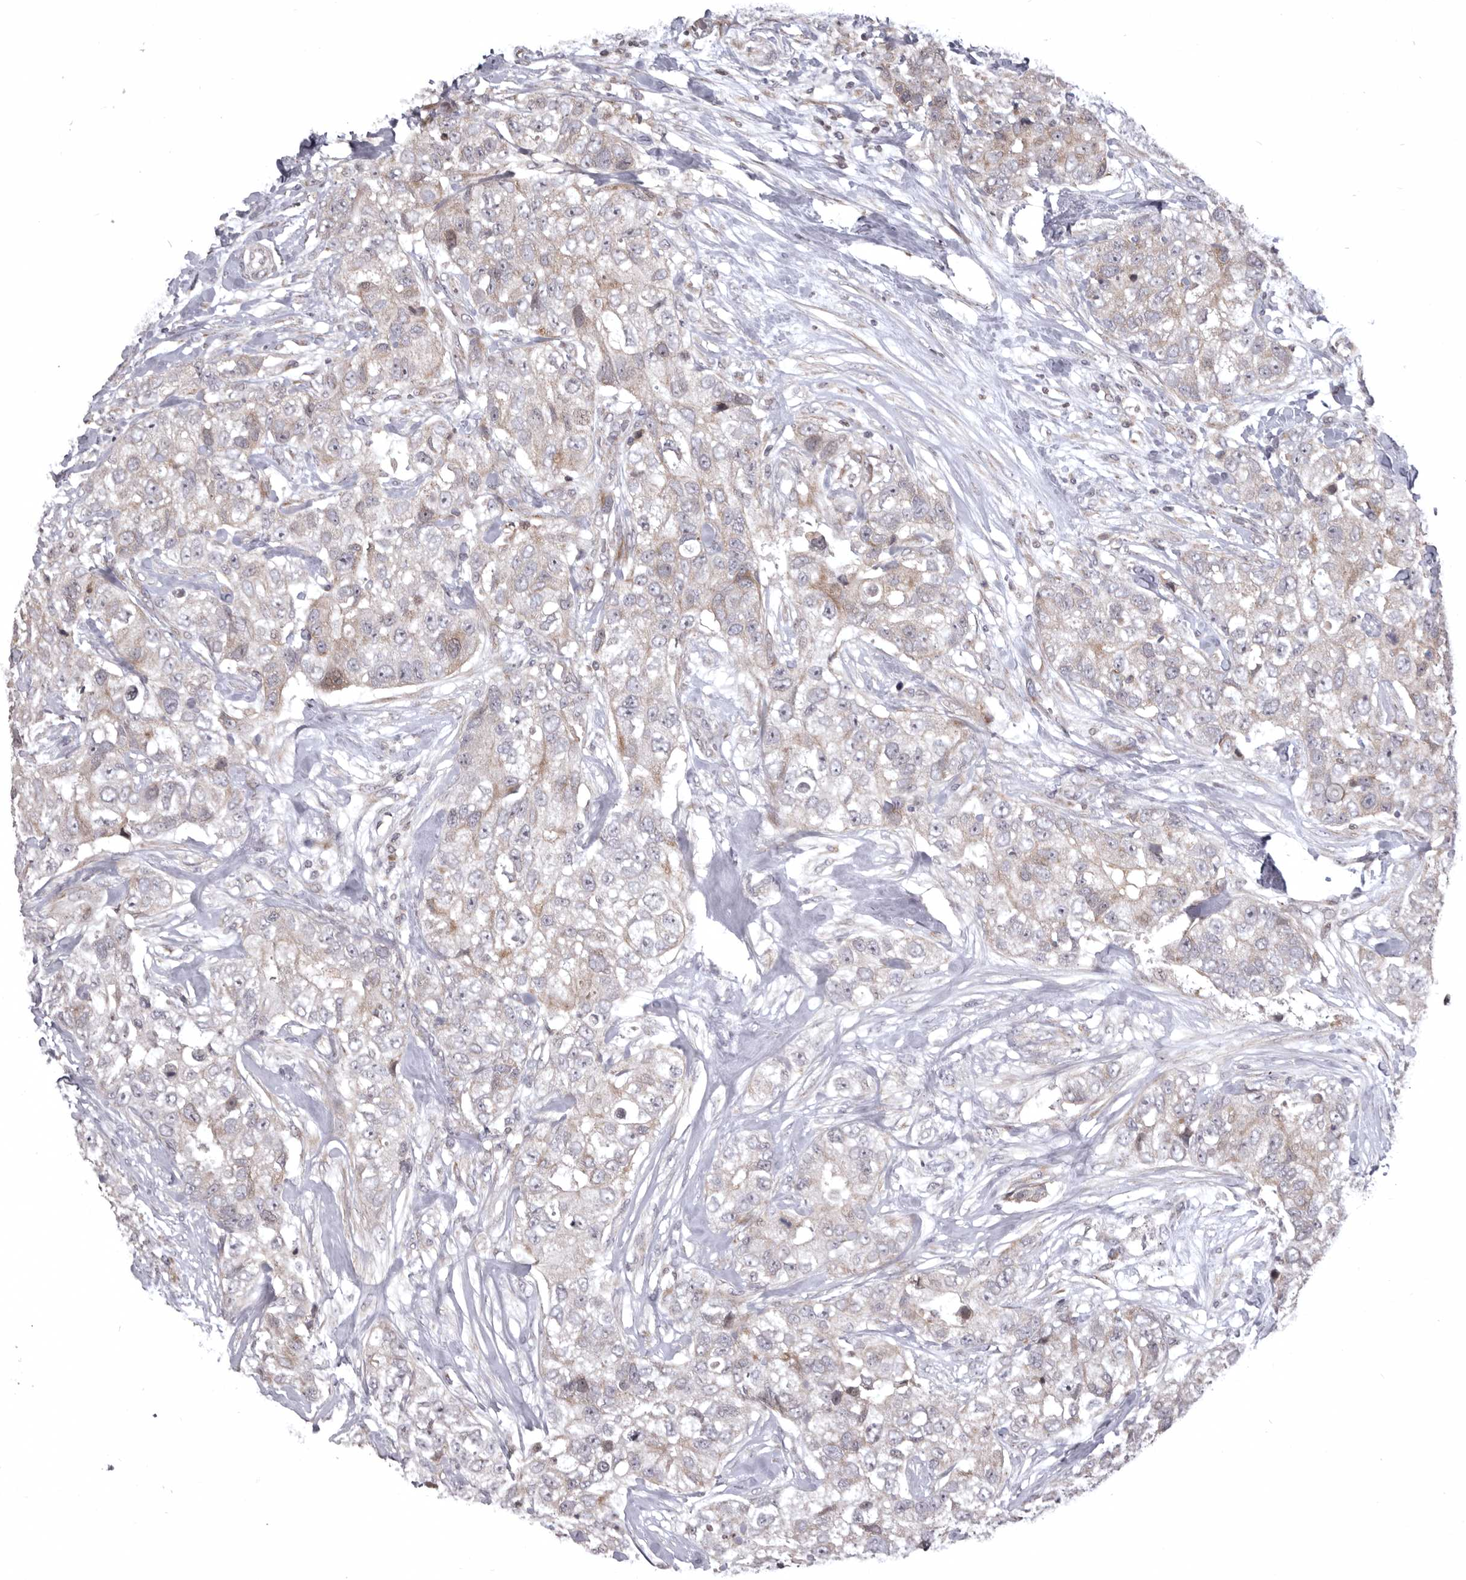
{"staining": {"intensity": "weak", "quantity": "<25%", "location": "cytoplasmic/membranous"}, "tissue": "breast cancer", "cell_type": "Tumor cells", "image_type": "cancer", "snomed": [{"axis": "morphology", "description": "Duct carcinoma"}, {"axis": "topography", "description": "Breast"}], "caption": "The immunohistochemistry (IHC) micrograph has no significant positivity in tumor cells of infiltrating ductal carcinoma (breast) tissue.", "gene": "AZIN1", "patient": {"sex": "female", "age": 62}}